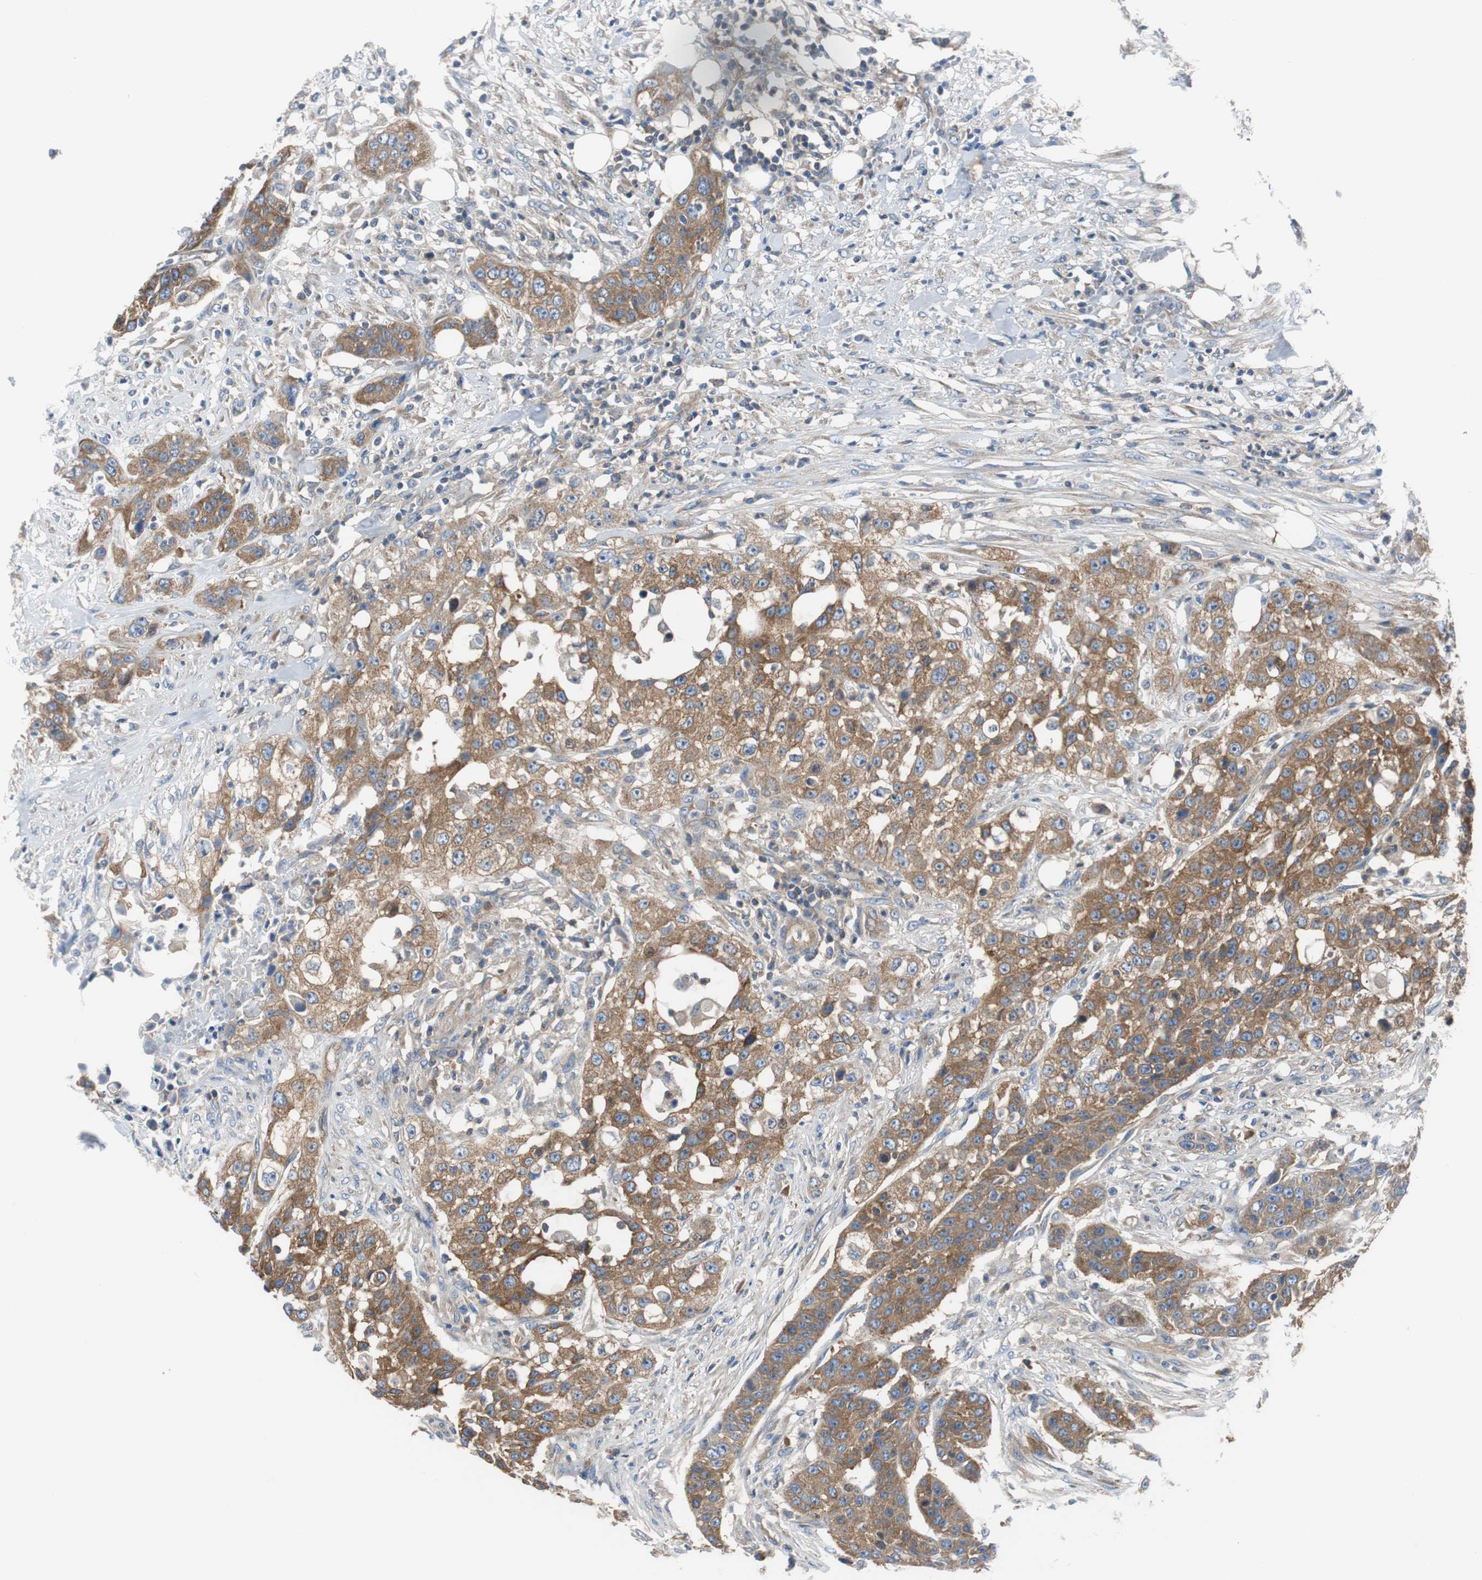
{"staining": {"intensity": "moderate", "quantity": ">75%", "location": "cytoplasmic/membranous"}, "tissue": "urothelial cancer", "cell_type": "Tumor cells", "image_type": "cancer", "snomed": [{"axis": "morphology", "description": "Urothelial carcinoma, High grade"}, {"axis": "topography", "description": "Urinary bladder"}], "caption": "Urothelial cancer was stained to show a protein in brown. There is medium levels of moderate cytoplasmic/membranous positivity in about >75% of tumor cells. The protein is stained brown, and the nuclei are stained in blue (DAB IHC with brightfield microscopy, high magnification).", "gene": "BRAF", "patient": {"sex": "male", "age": 74}}